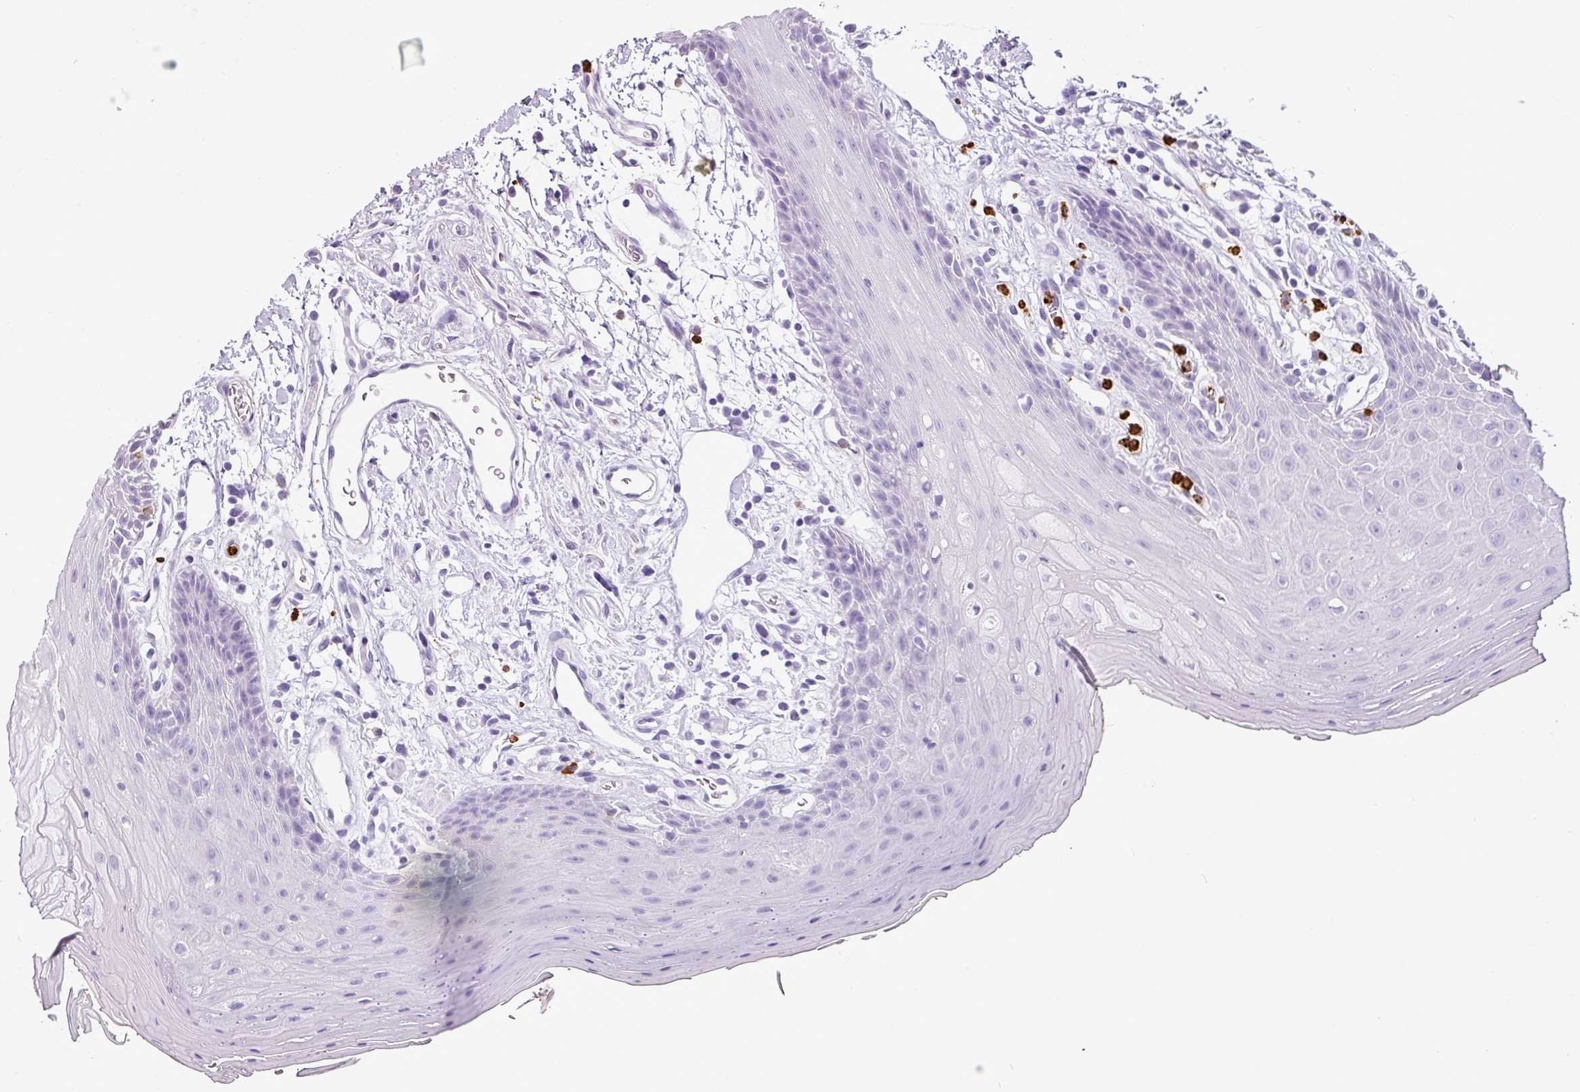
{"staining": {"intensity": "negative", "quantity": "none", "location": "none"}, "tissue": "oral mucosa", "cell_type": "Squamous epithelial cells", "image_type": "normal", "snomed": [{"axis": "morphology", "description": "Normal tissue, NOS"}, {"axis": "topography", "description": "Oral tissue"}, {"axis": "topography", "description": "Tounge, NOS"}], "caption": "Immunohistochemical staining of unremarkable oral mucosa reveals no significant positivity in squamous epithelial cells.", "gene": "CTSG", "patient": {"sex": "female", "age": 59}}